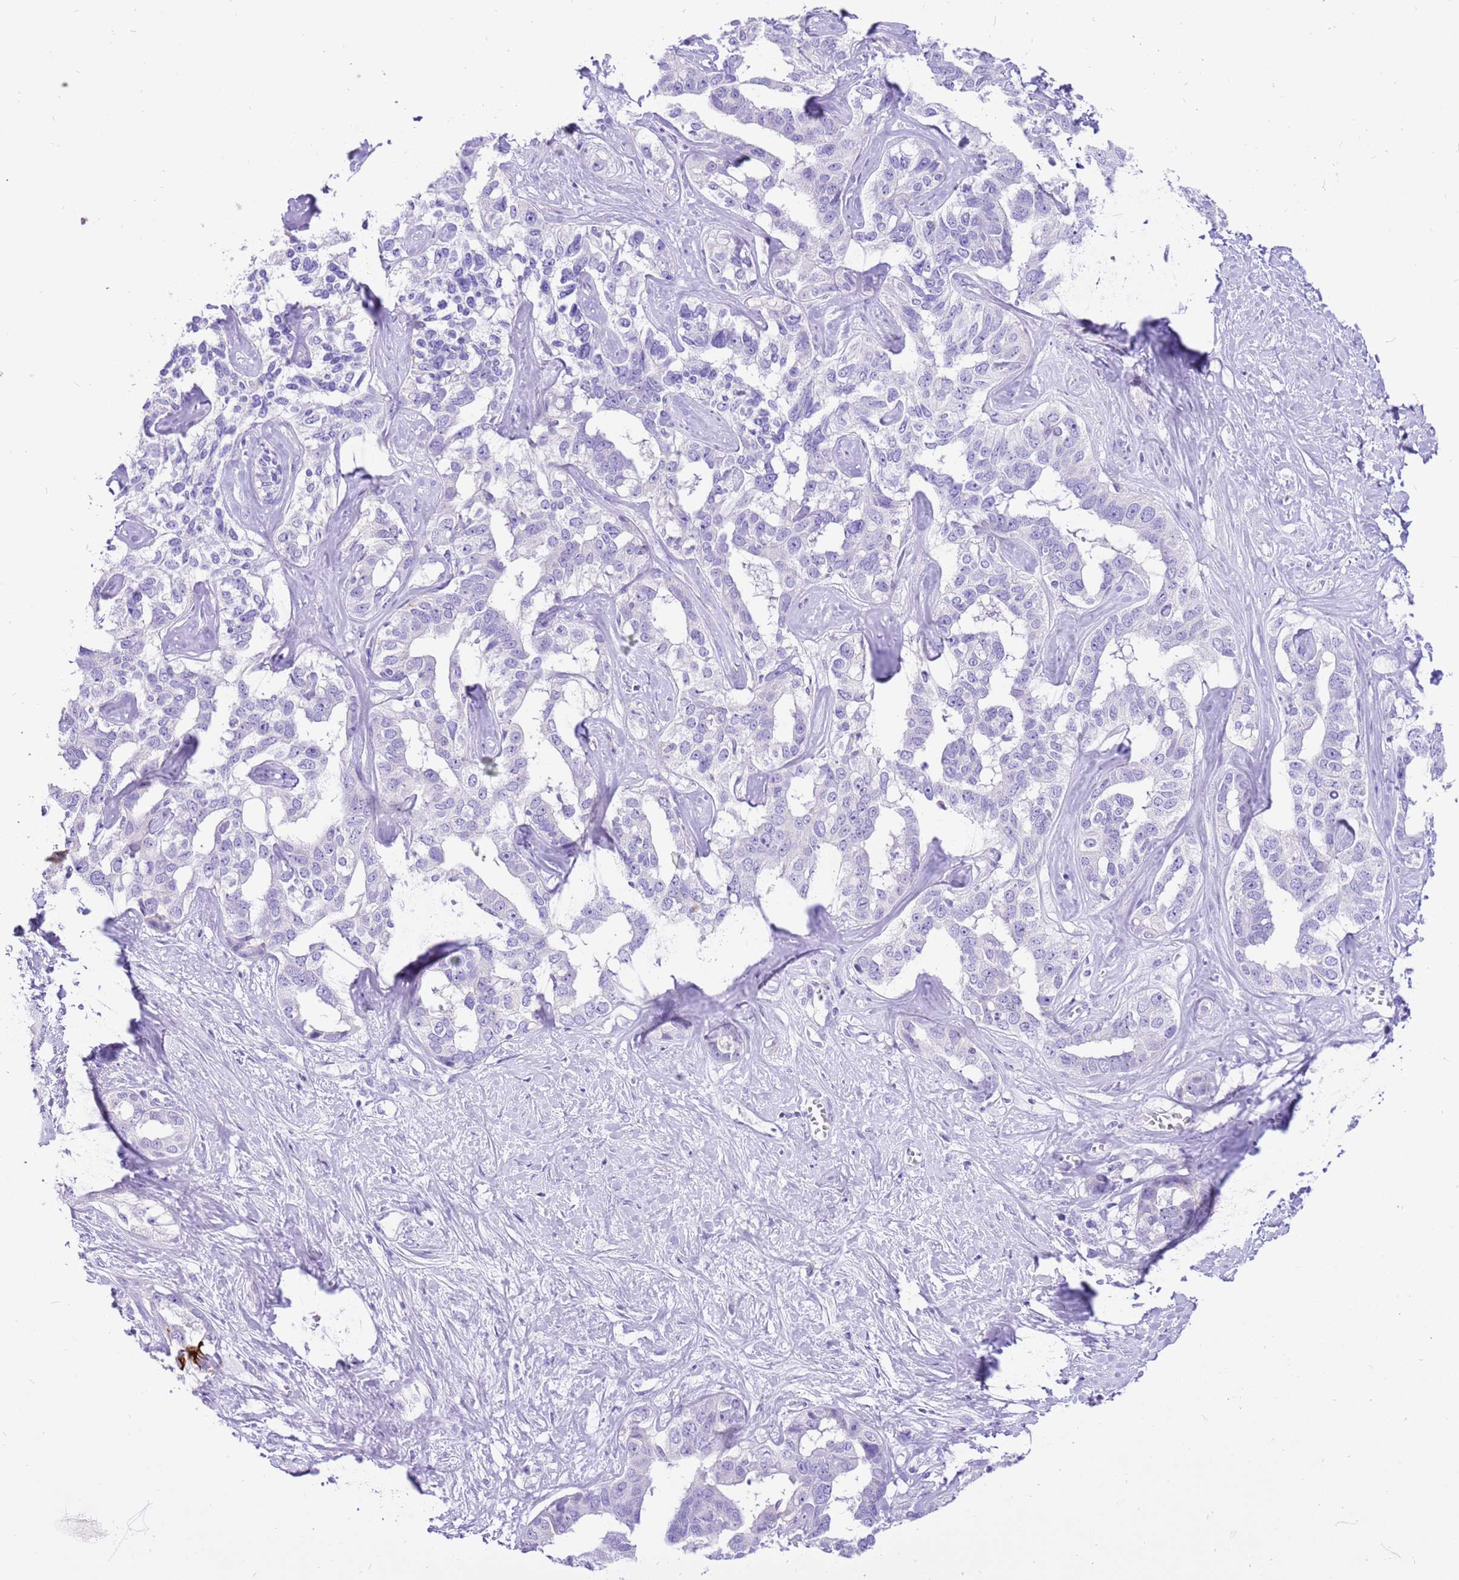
{"staining": {"intensity": "moderate", "quantity": "25%-75%", "location": "cytoplasmic/membranous"}, "tissue": "liver cancer", "cell_type": "Tumor cells", "image_type": "cancer", "snomed": [{"axis": "morphology", "description": "Cholangiocarcinoma"}, {"axis": "topography", "description": "Liver"}], "caption": "Moderate cytoplasmic/membranous expression is seen in approximately 25%-75% of tumor cells in cholangiocarcinoma (liver). (IHC, brightfield microscopy, high magnification).", "gene": "R3HDM4", "patient": {"sex": "male", "age": 59}}